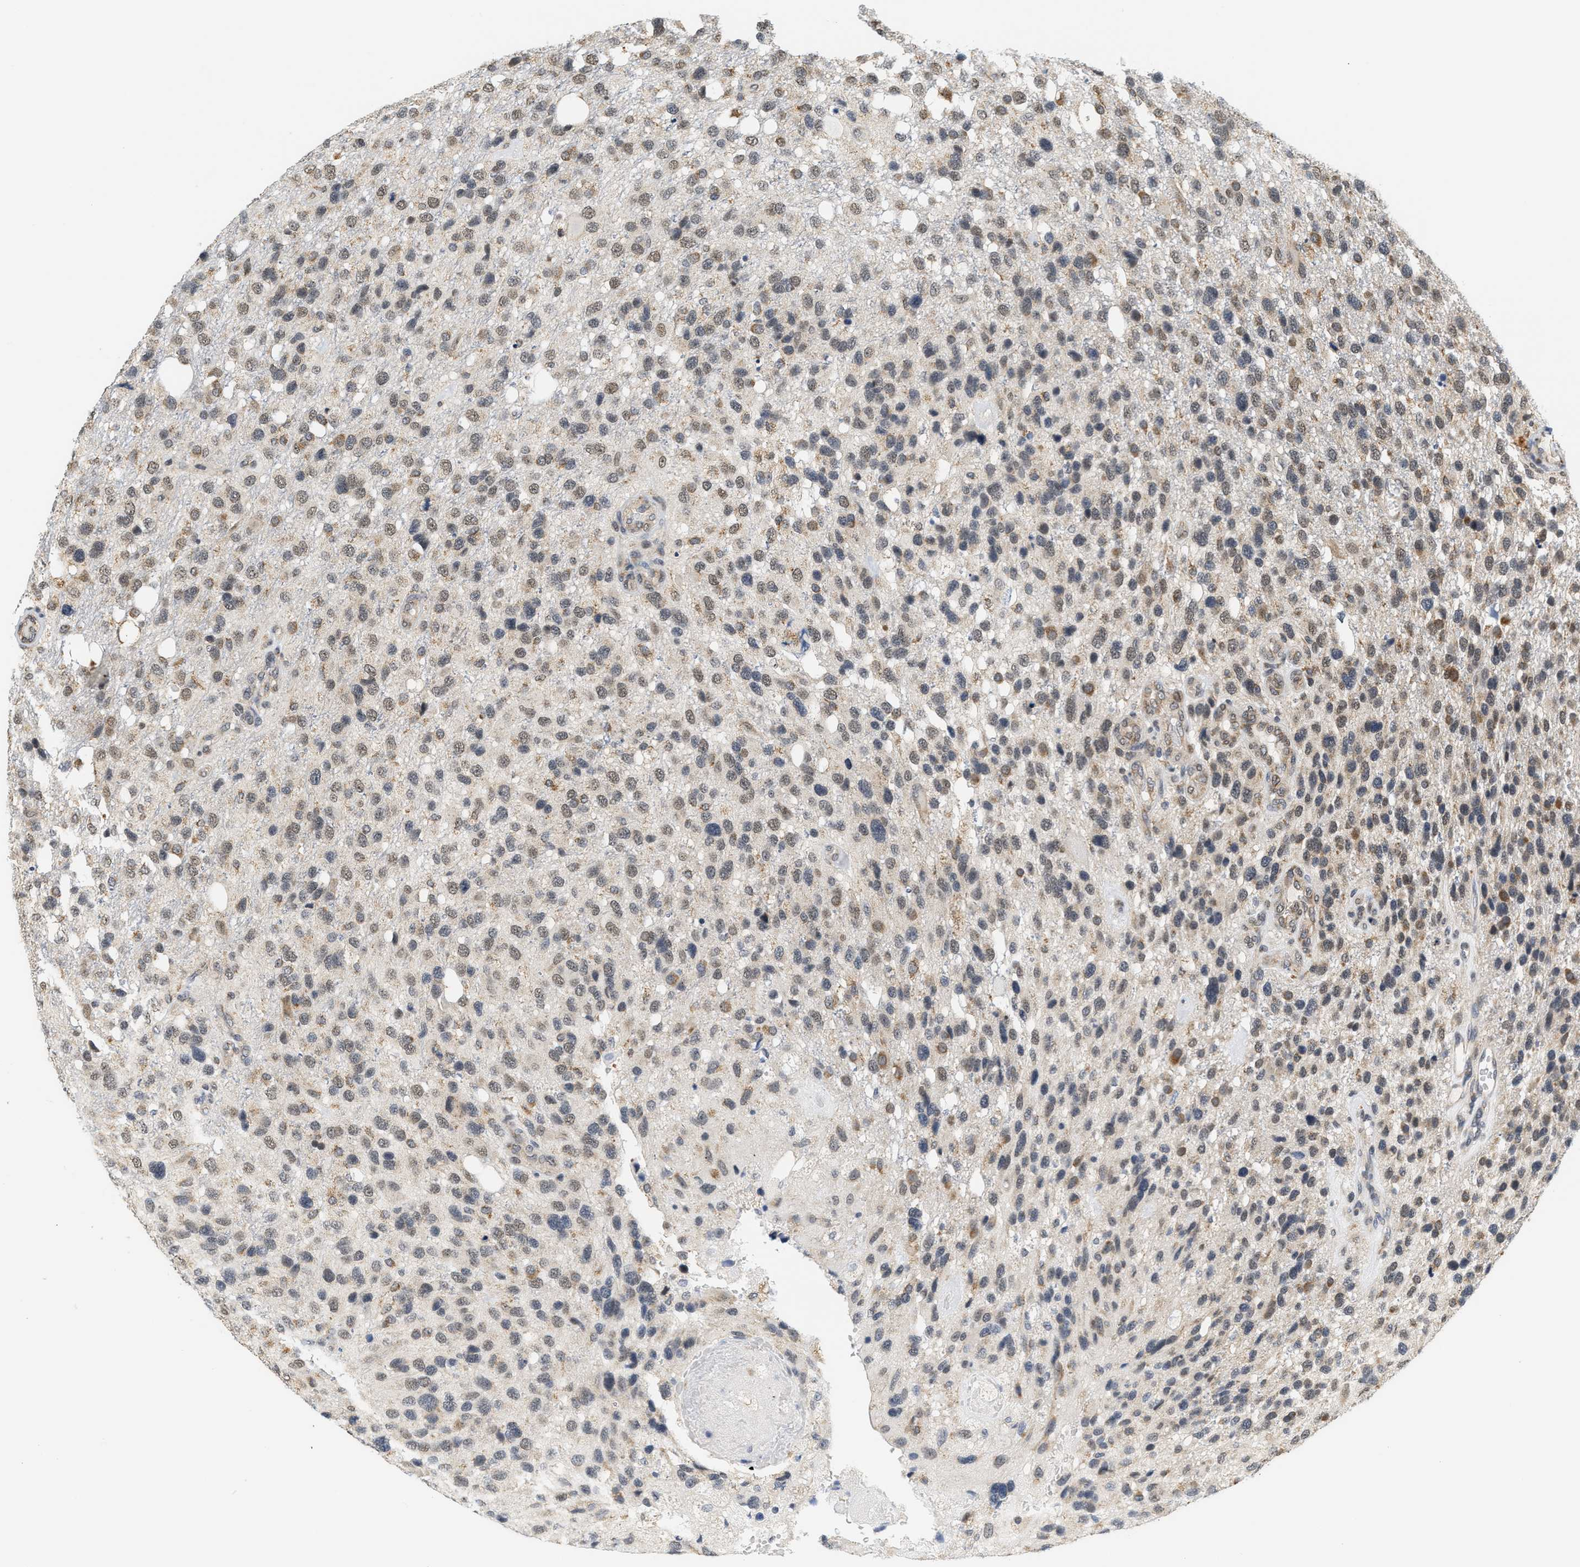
{"staining": {"intensity": "weak", "quantity": ">75%", "location": "cytoplasmic/membranous,nuclear"}, "tissue": "glioma", "cell_type": "Tumor cells", "image_type": "cancer", "snomed": [{"axis": "morphology", "description": "Glioma, malignant, High grade"}, {"axis": "topography", "description": "Brain"}], "caption": "High-grade glioma (malignant) stained with a protein marker shows weak staining in tumor cells.", "gene": "GIGYF1", "patient": {"sex": "female", "age": 58}}